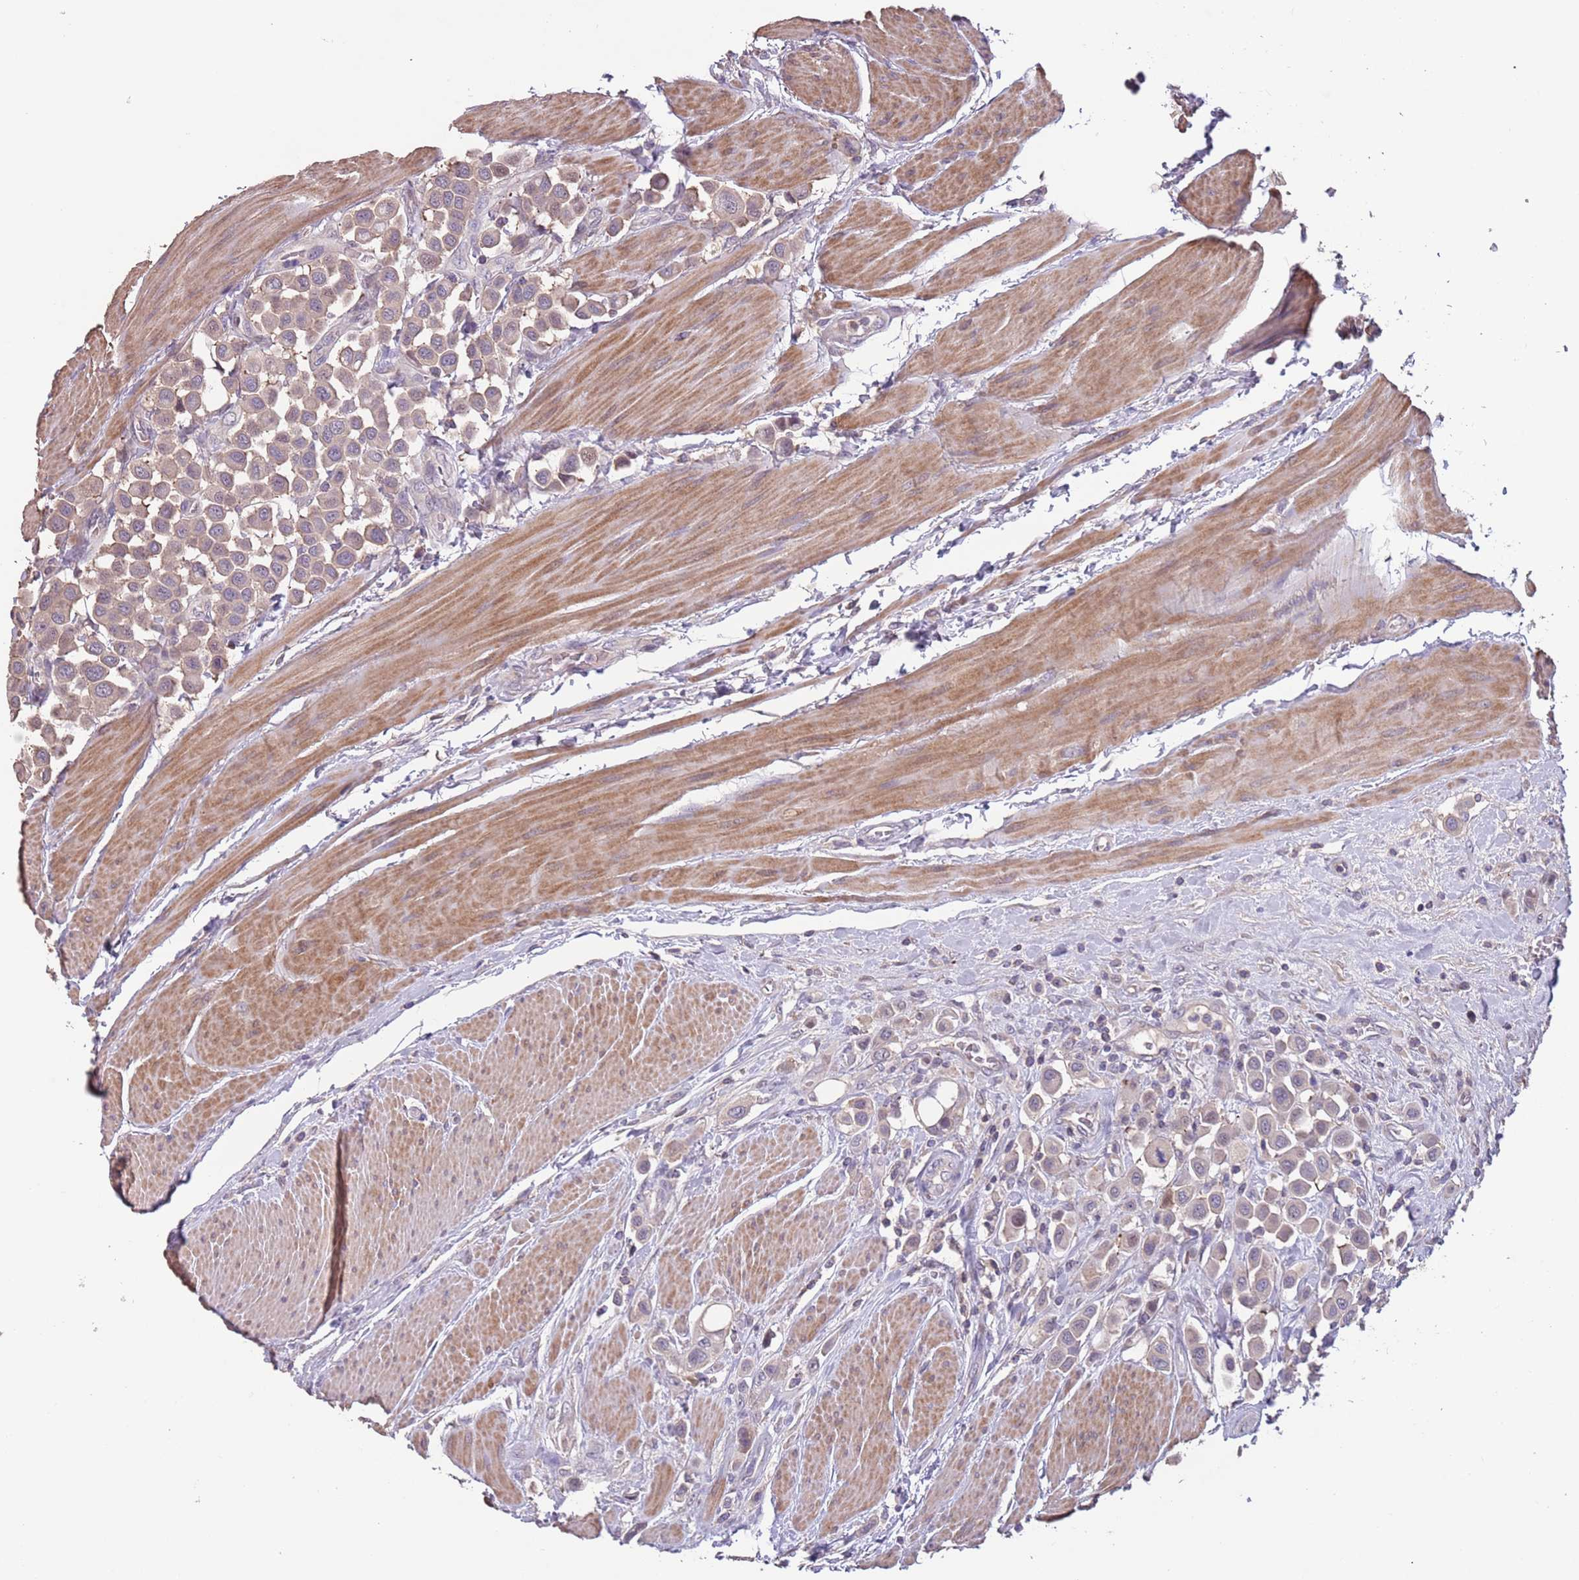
{"staining": {"intensity": "weak", "quantity": "25%-75%", "location": "cytoplasmic/membranous"}, "tissue": "urothelial cancer", "cell_type": "Tumor cells", "image_type": "cancer", "snomed": [{"axis": "morphology", "description": "Urothelial carcinoma, High grade"}, {"axis": "topography", "description": "Urinary bladder"}], "caption": "An immunohistochemistry (IHC) photomicrograph of tumor tissue is shown. Protein staining in brown labels weak cytoplasmic/membranous positivity in high-grade urothelial carcinoma within tumor cells. The staining was performed using DAB, with brown indicating positive protein expression. Nuclei are stained blue with hematoxylin.", "gene": "MBD3L1", "patient": {"sex": "male", "age": 50}}